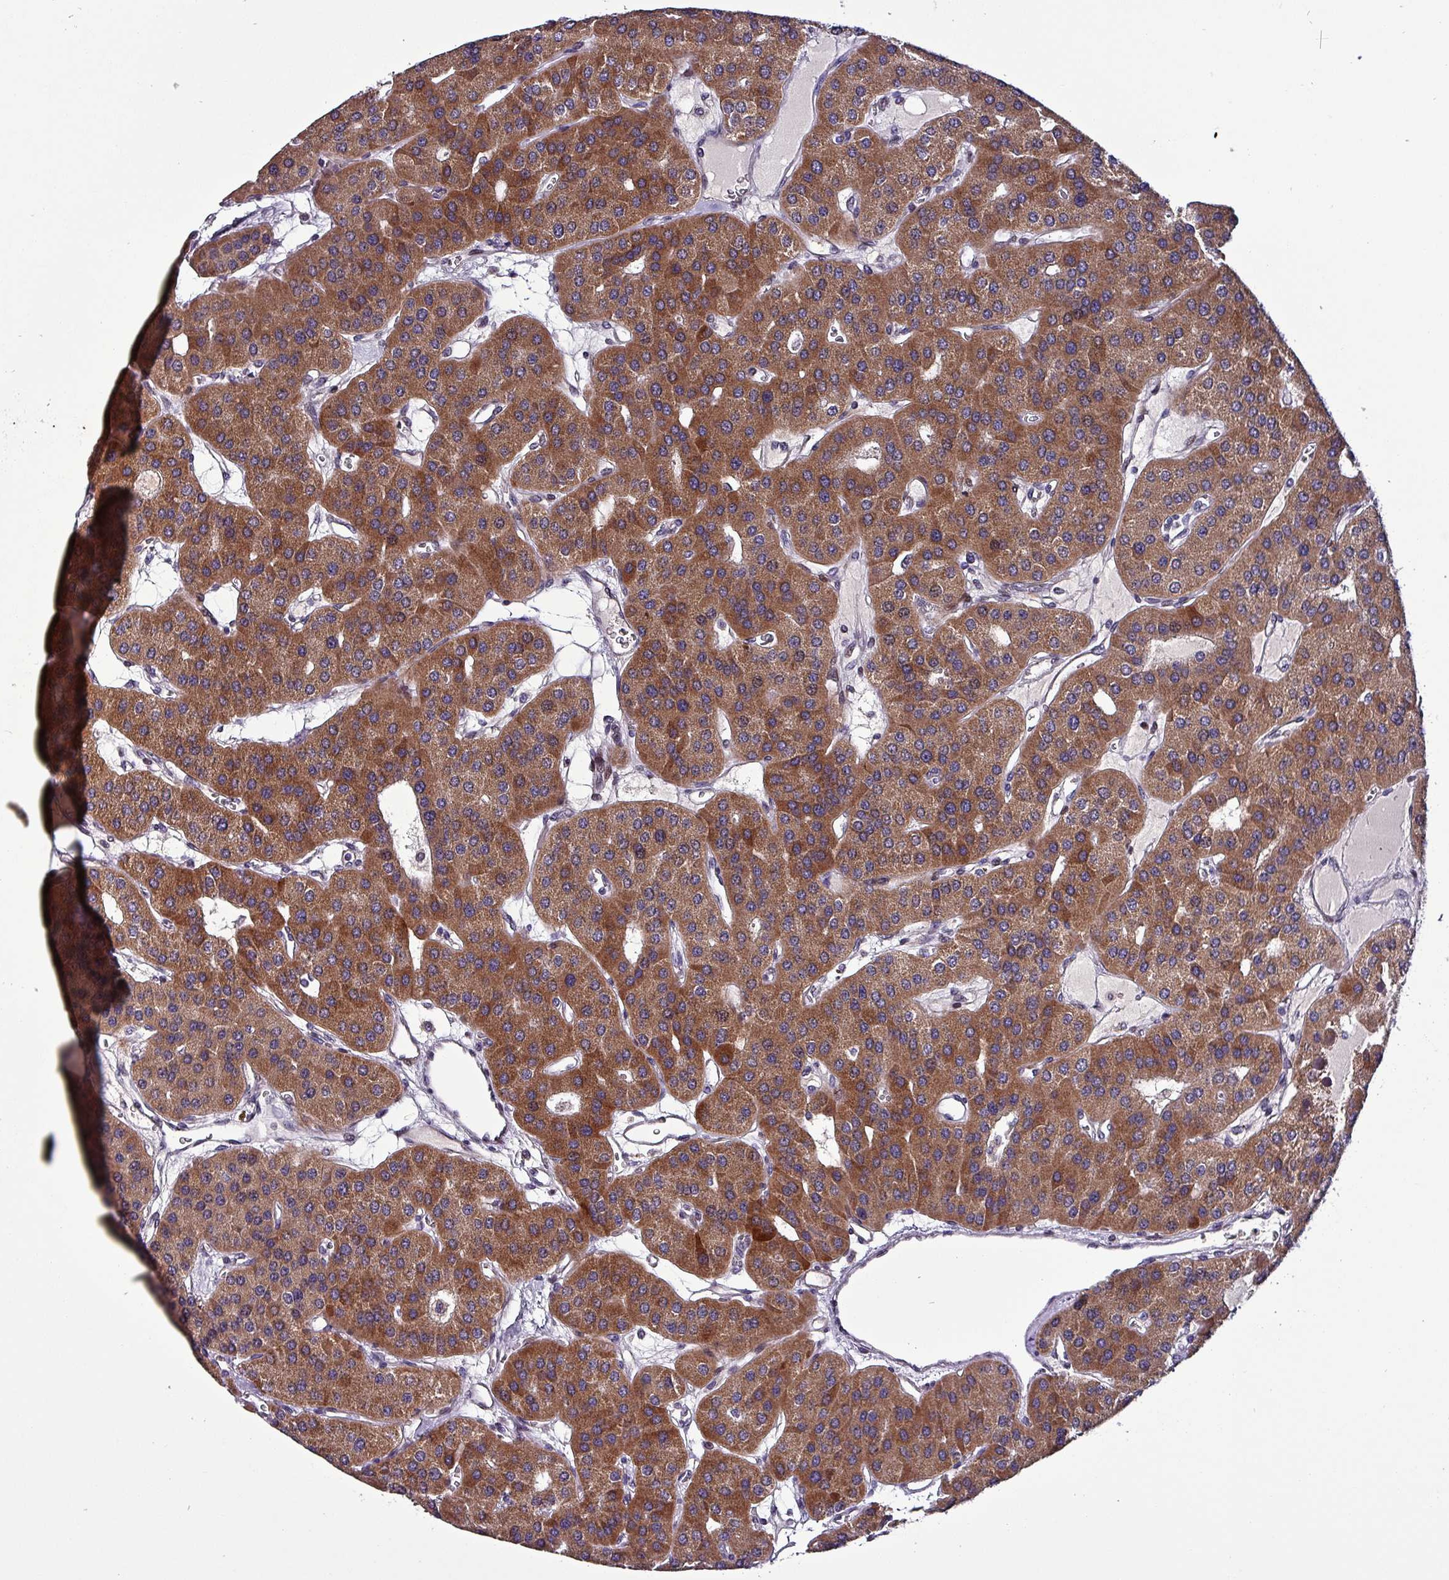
{"staining": {"intensity": "moderate", "quantity": ">75%", "location": "cytoplasmic/membranous"}, "tissue": "parathyroid gland", "cell_type": "Glandular cells", "image_type": "normal", "snomed": [{"axis": "morphology", "description": "Normal tissue, NOS"}, {"axis": "morphology", "description": "Adenoma, NOS"}, {"axis": "topography", "description": "Parathyroid gland"}], "caption": "This is a photomicrograph of IHC staining of normal parathyroid gland, which shows moderate staining in the cytoplasmic/membranous of glandular cells.", "gene": "GRAPL", "patient": {"sex": "female", "age": 86}}